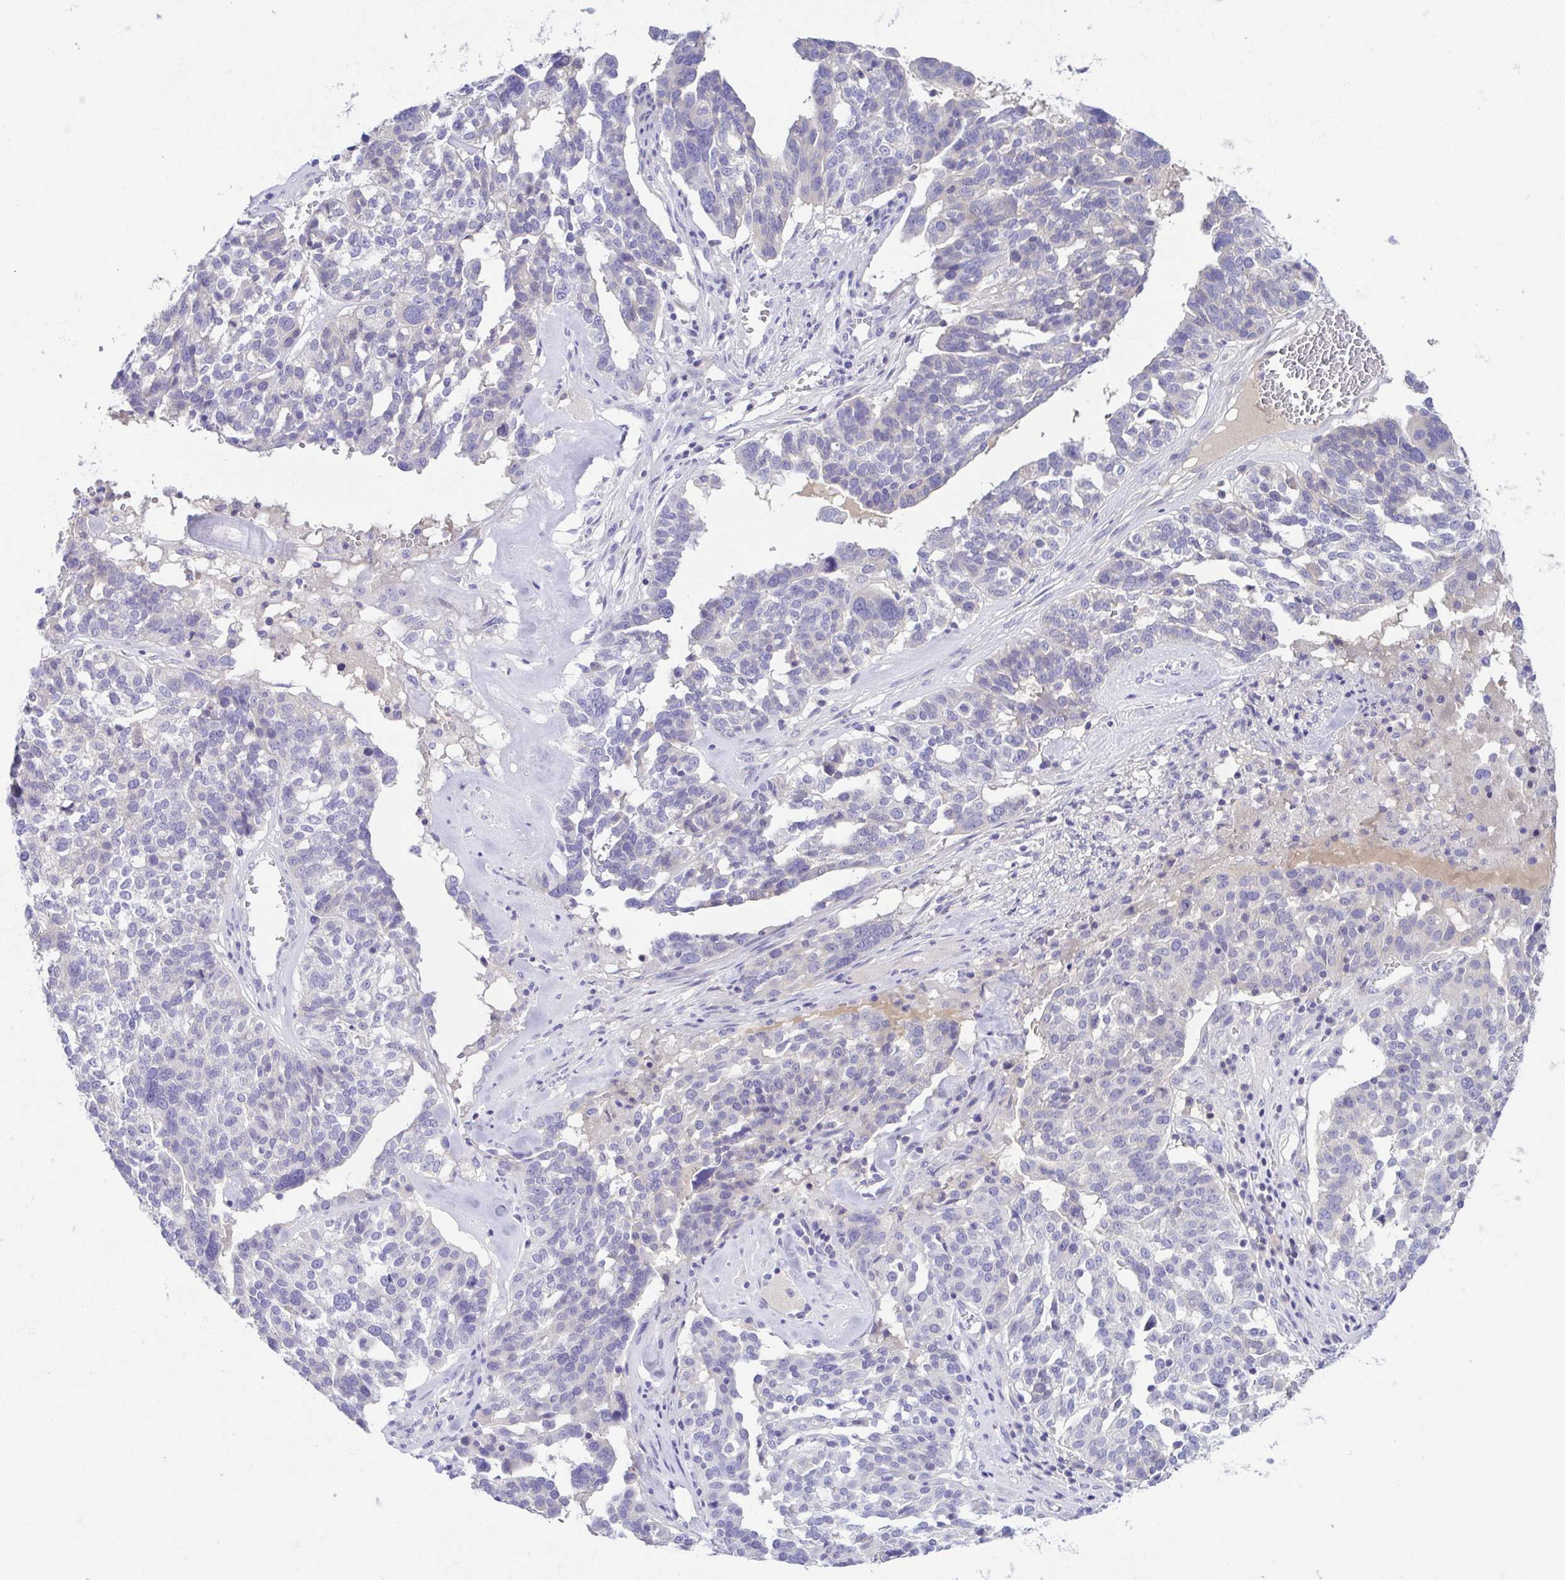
{"staining": {"intensity": "negative", "quantity": "none", "location": "none"}, "tissue": "ovarian cancer", "cell_type": "Tumor cells", "image_type": "cancer", "snomed": [{"axis": "morphology", "description": "Cystadenocarcinoma, serous, NOS"}, {"axis": "topography", "description": "Ovary"}], "caption": "DAB immunohistochemical staining of ovarian serous cystadenocarcinoma shows no significant expression in tumor cells.", "gene": "A1BG", "patient": {"sex": "female", "age": 59}}